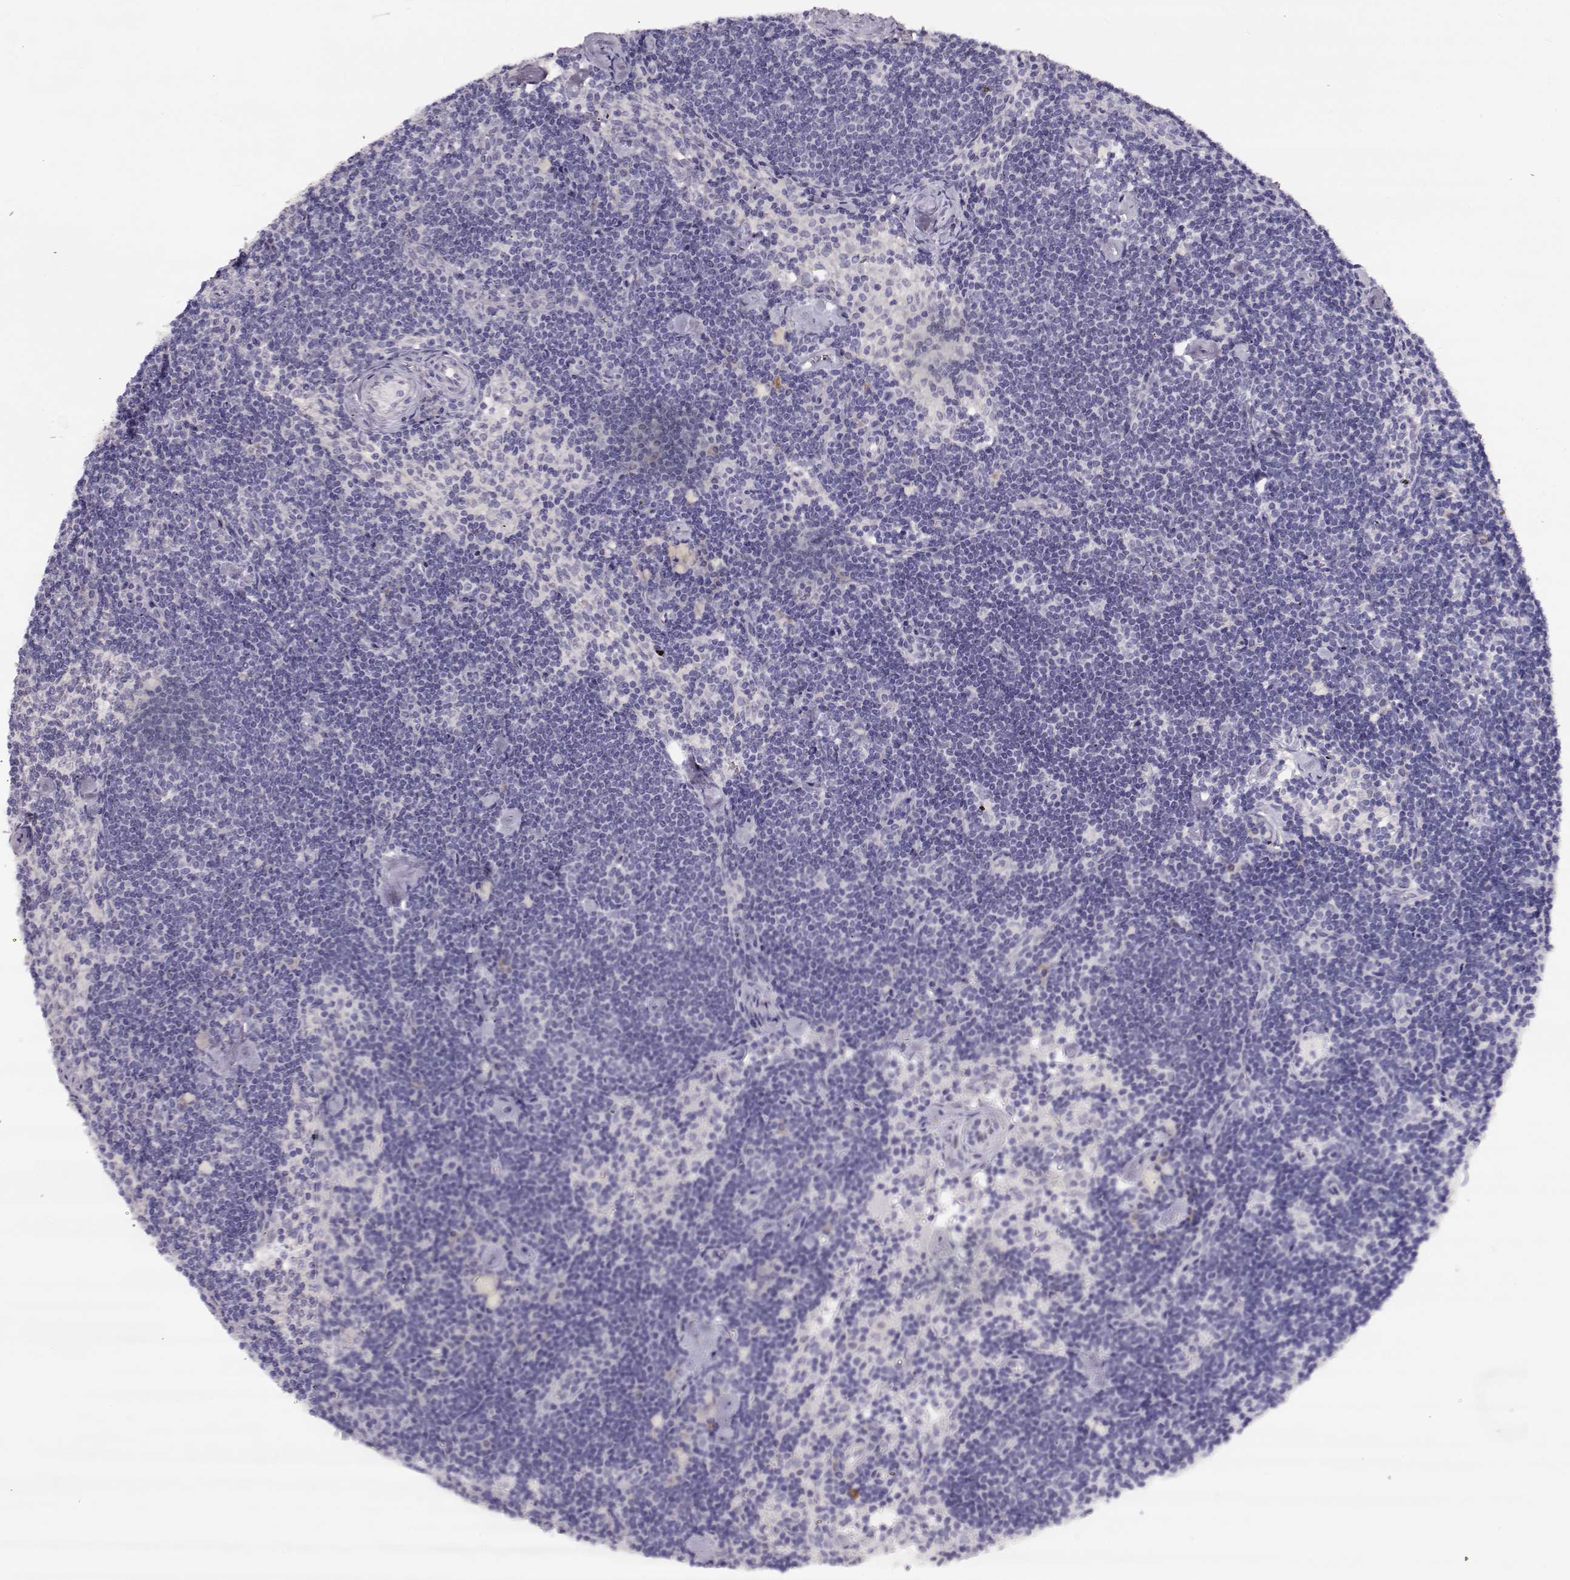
{"staining": {"intensity": "negative", "quantity": "none", "location": "none"}, "tissue": "lymph node", "cell_type": "Germinal center cells", "image_type": "normal", "snomed": [{"axis": "morphology", "description": "Normal tissue, NOS"}, {"axis": "topography", "description": "Lymph node"}], "caption": "A photomicrograph of lymph node stained for a protein displays no brown staining in germinal center cells.", "gene": "GLIPR1L2", "patient": {"sex": "female", "age": 42}}